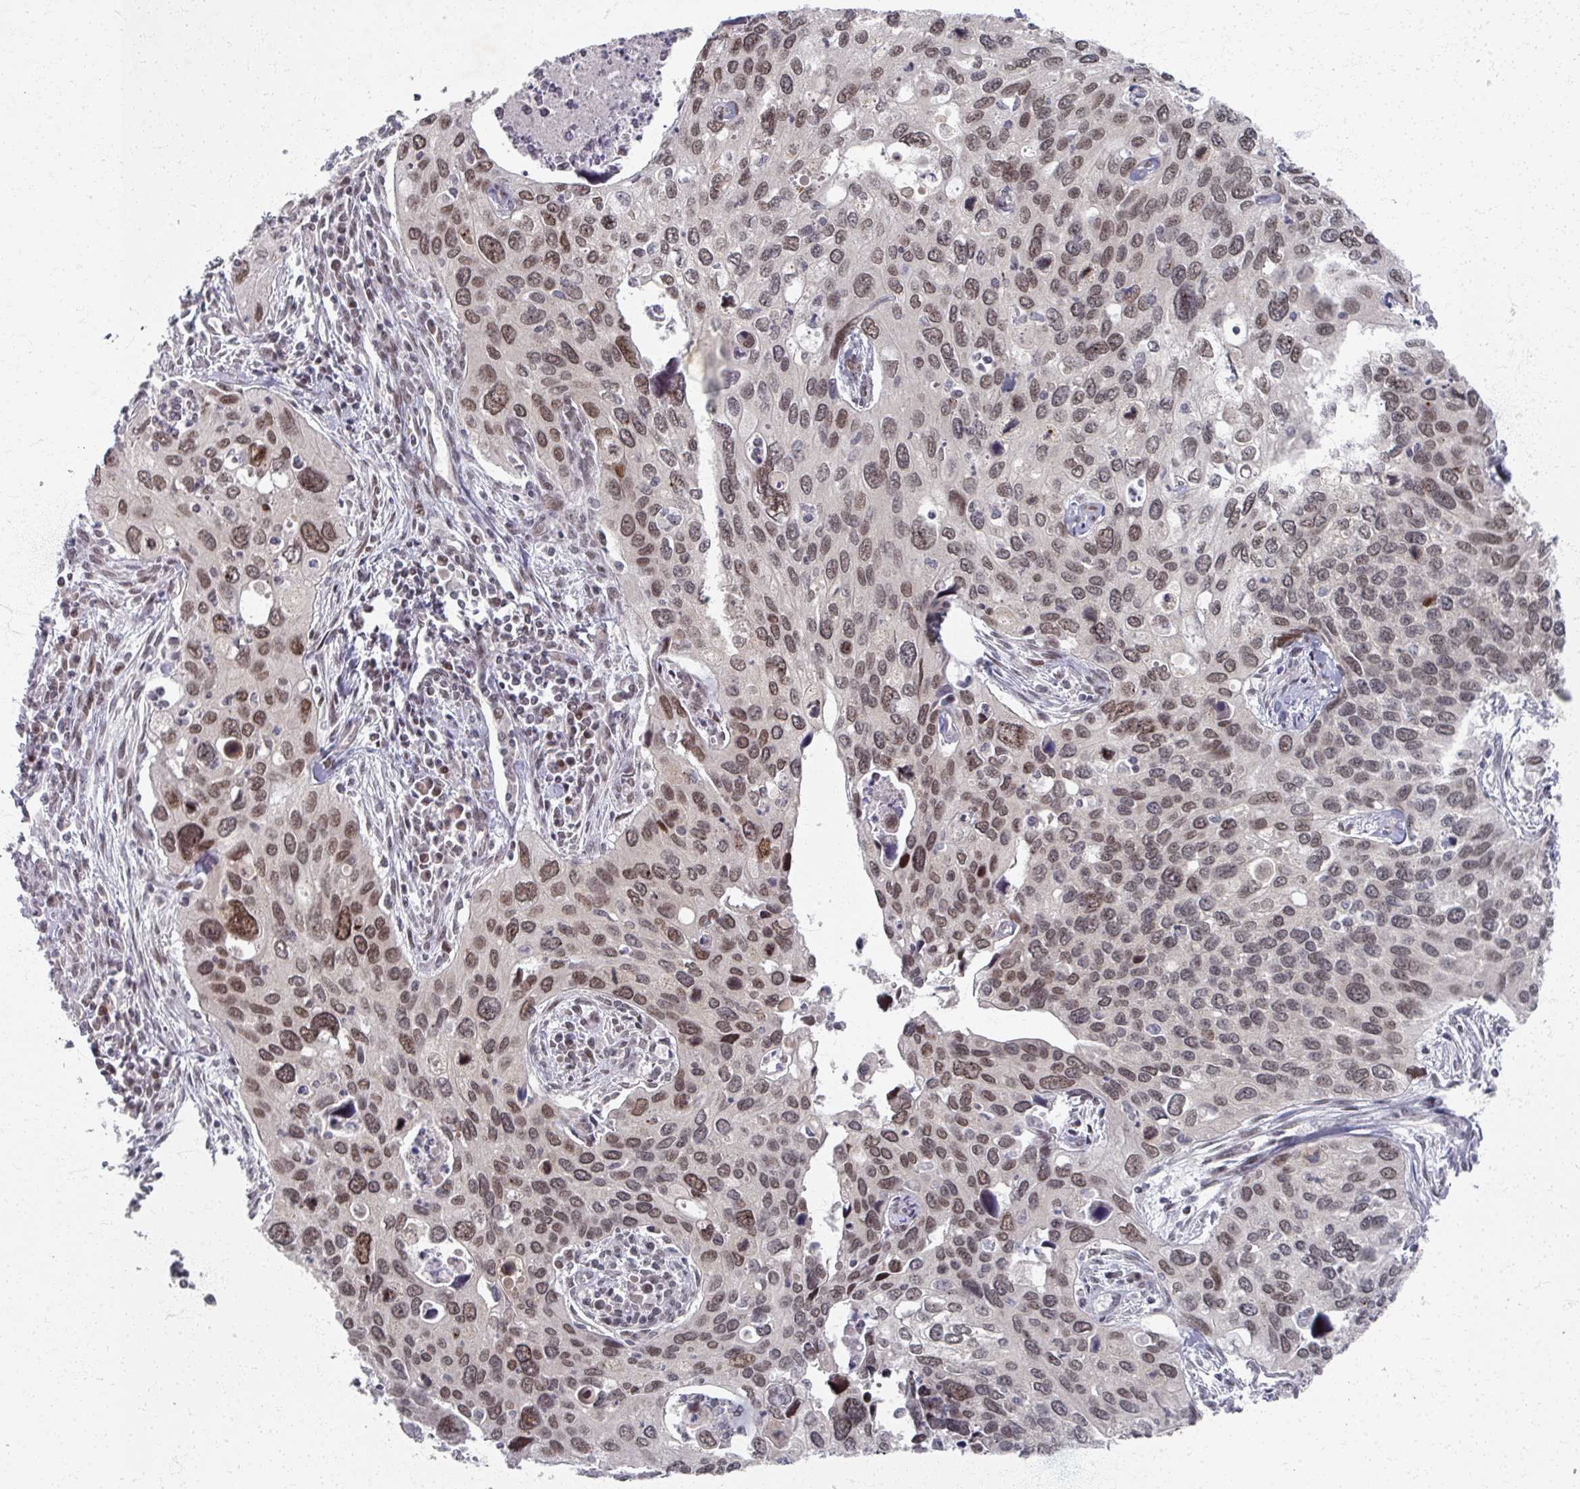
{"staining": {"intensity": "moderate", "quantity": ">75%", "location": "nuclear"}, "tissue": "cervical cancer", "cell_type": "Tumor cells", "image_type": "cancer", "snomed": [{"axis": "morphology", "description": "Squamous cell carcinoma, NOS"}, {"axis": "topography", "description": "Cervix"}], "caption": "Human cervical cancer stained with a brown dye exhibits moderate nuclear positive expression in approximately >75% of tumor cells.", "gene": "PSKH1", "patient": {"sex": "female", "age": 55}}